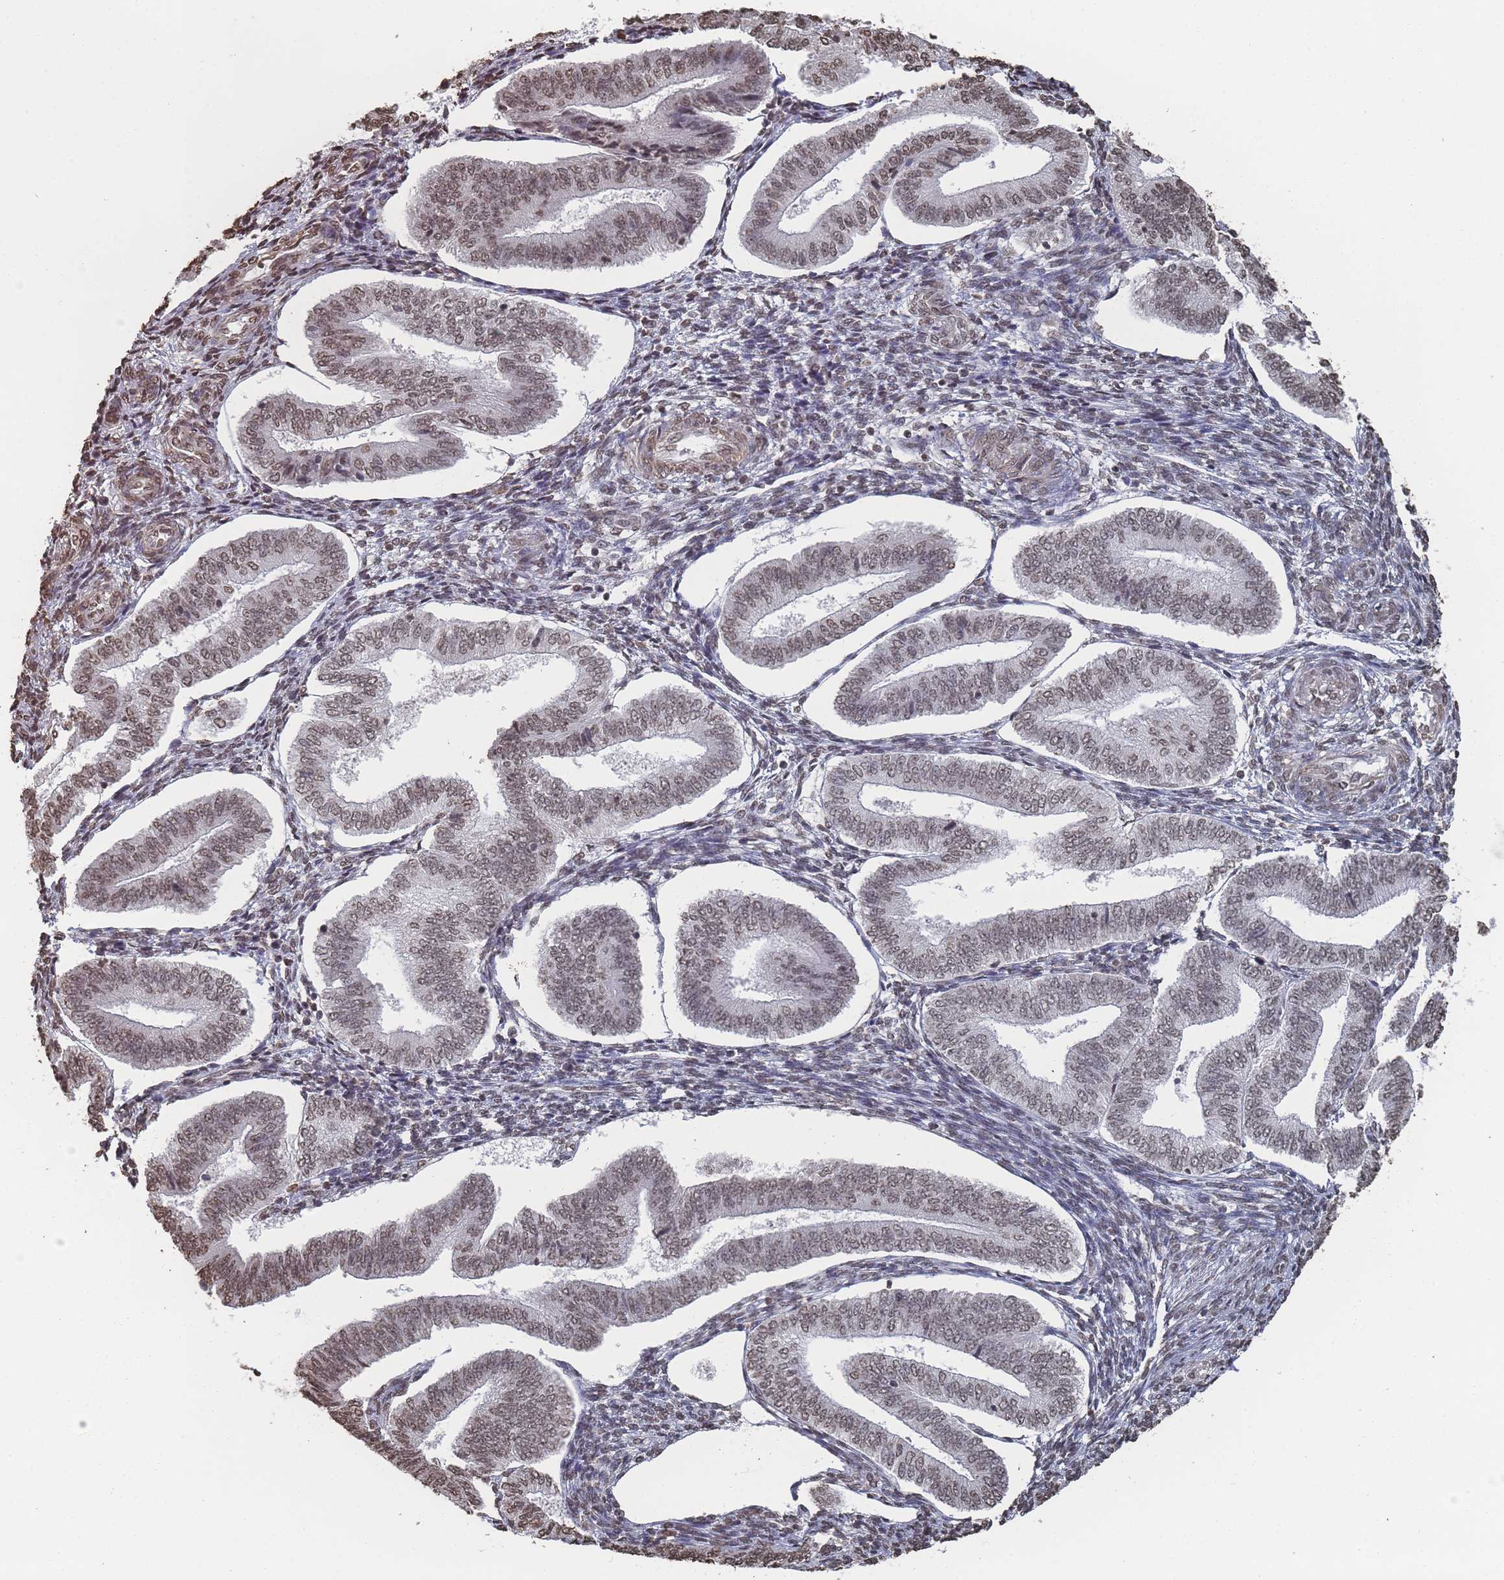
{"staining": {"intensity": "moderate", "quantity": "25%-75%", "location": "nuclear"}, "tissue": "endometrium", "cell_type": "Cells in endometrial stroma", "image_type": "normal", "snomed": [{"axis": "morphology", "description": "Normal tissue, NOS"}, {"axis": "topography", "description": "Endometrium"}], "caption": "Endometrium stained with immunohistochemistry reveals moderate nuclear positivity in about 25%-75% of cells in endometrial stroma.", "gene": "PLEKHG5", "patient": {"sex": "female", "age": 34}}